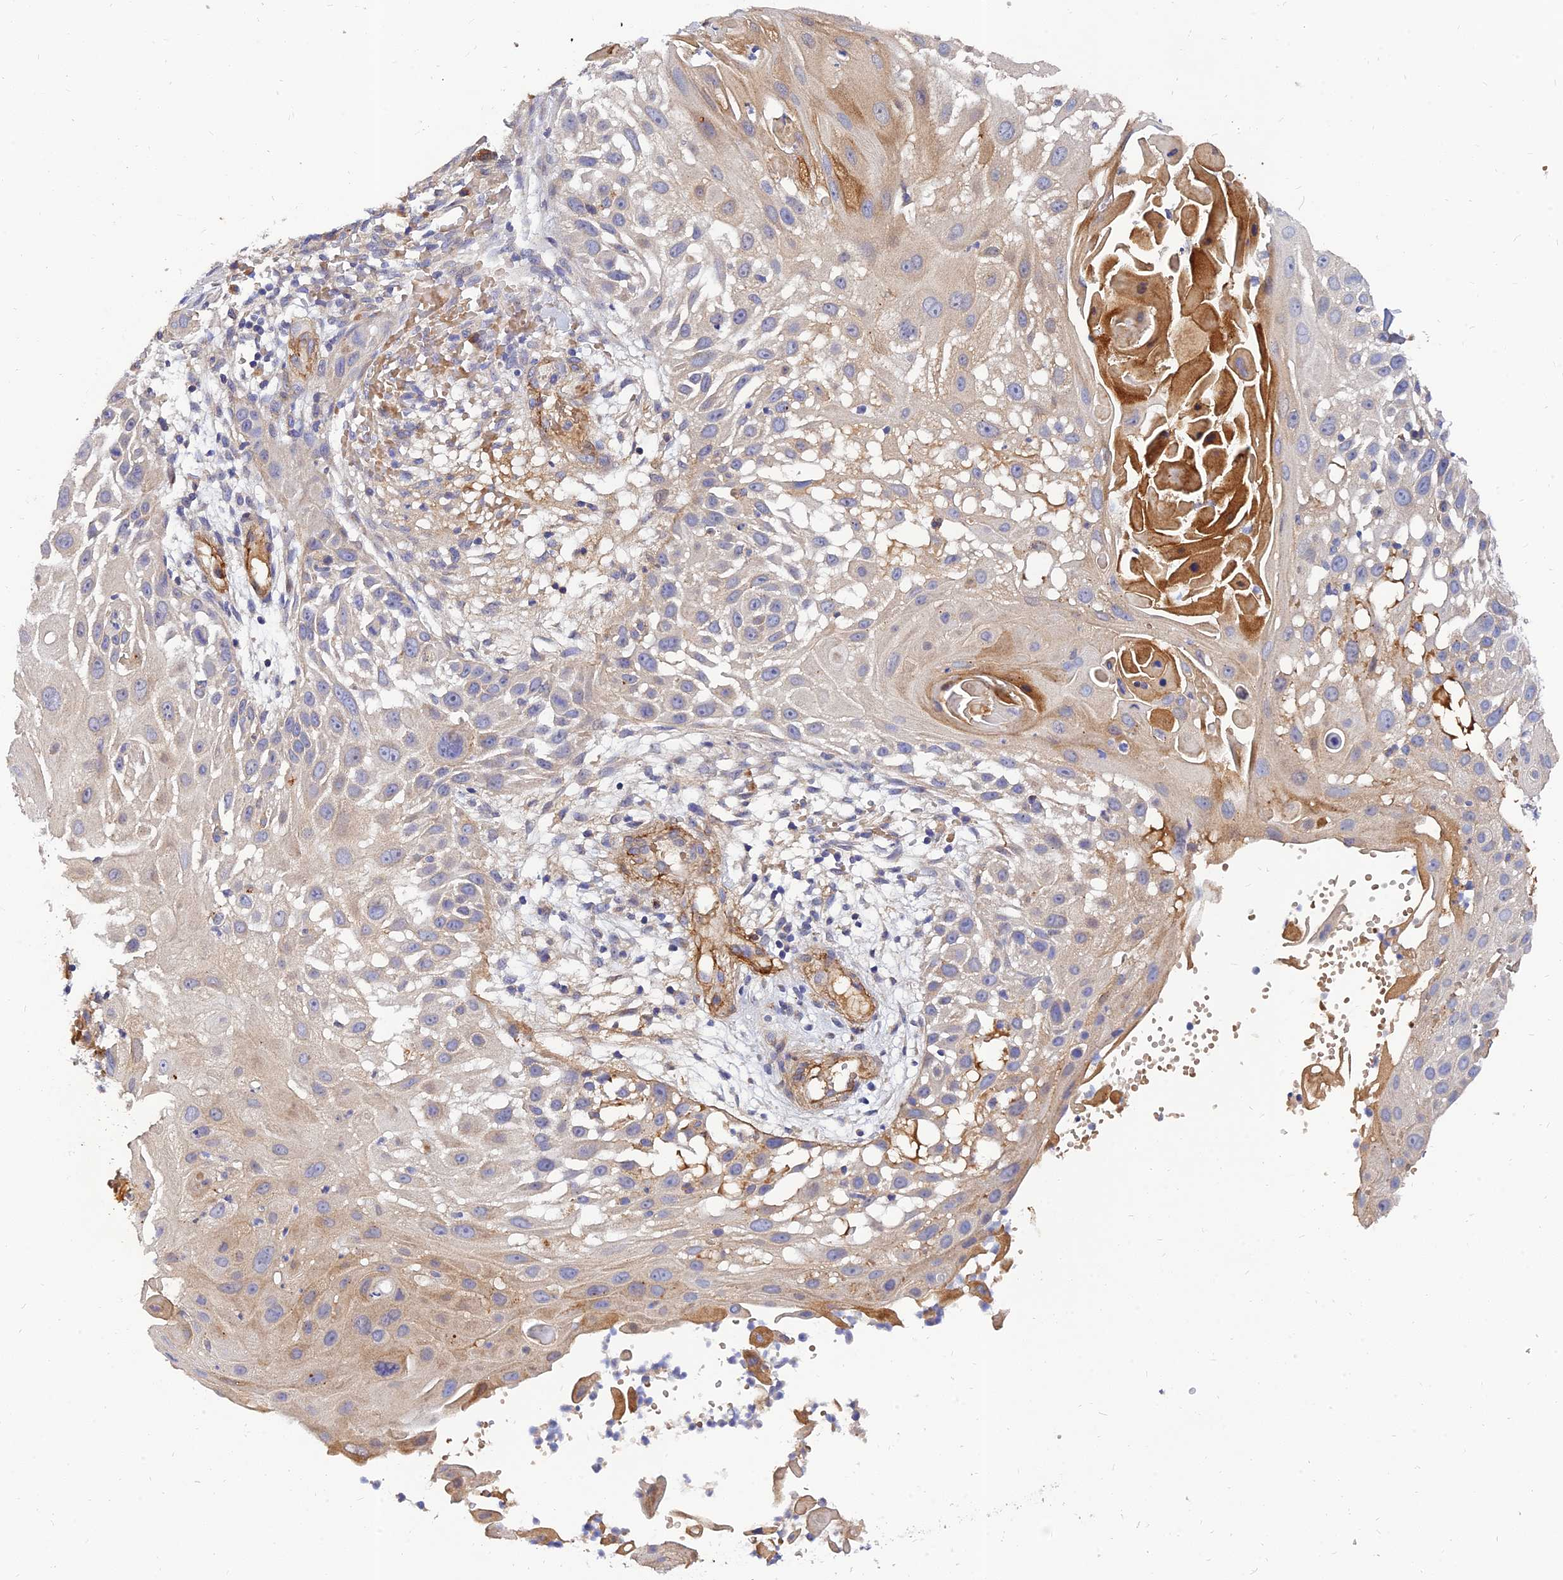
{"staining": {"intensity": "negative", "quantity": "none", "location": "none"}, "tissue": "skin cancer", "cell_type": "Tumor cells", "image_type": "cancer", "snomed": [{"axis": "morphology", "description": "Squamous cell carcinoma, NOS"}, {"axis": "topography", "description": "Skin"}], "caption": "Tumor cells are negative for protein expression in human skin cancer (squamous cell carcinoma).", "gene": "MRPL35", "patient": {"sex": "female", "age": 44}}